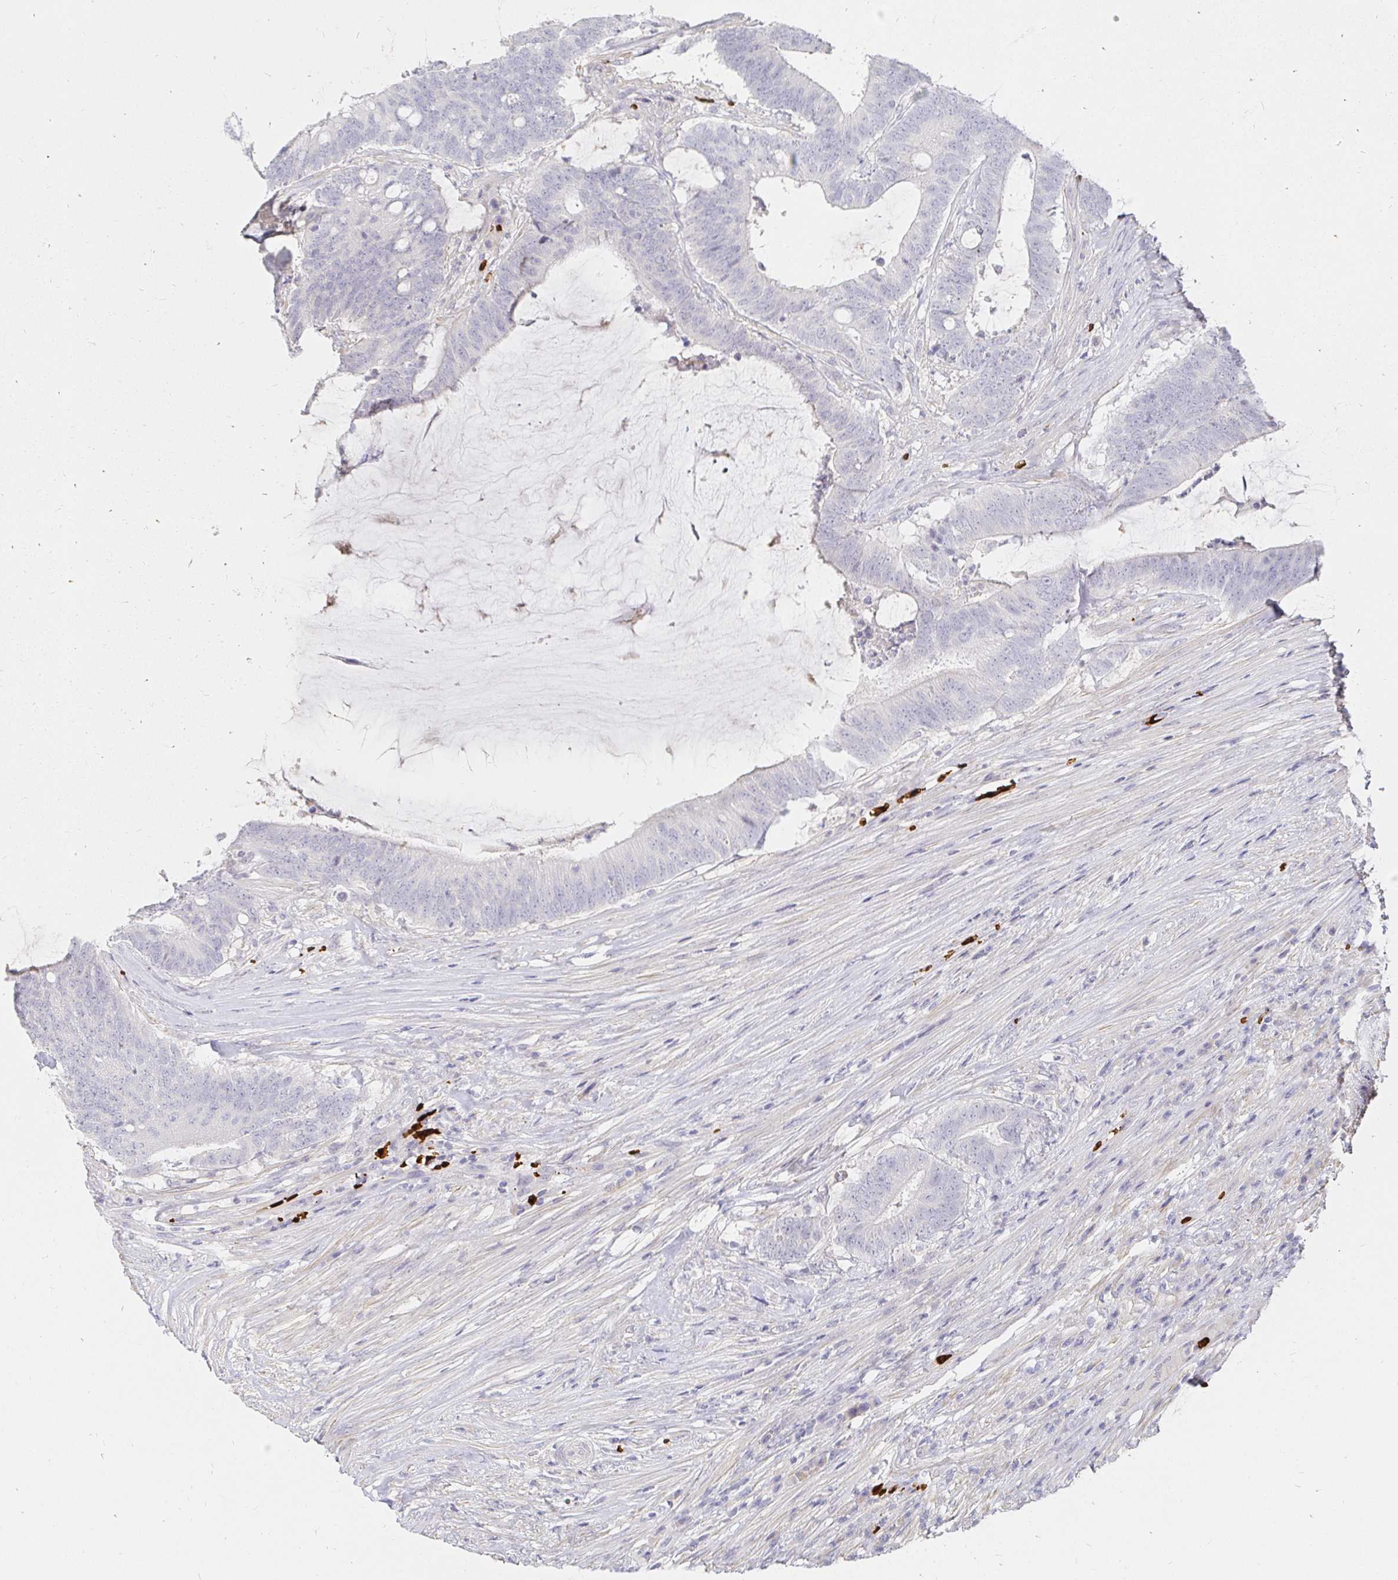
{"staining": {"intensity": "negative", "quantity": "none", "location": "none"}, "tissue": "colorectal cancer", "cell_type": "Tumor cells", "image_type": "cancer", "snomed": [{"axis": "morphology", "description": "Adenocarcinoma, NOS"}, {"axis": "topography", "description": "Colon"}], "caption": "The photomicrograph shows no staining of tumor cells in colorectal adenocarcinoma. (DAB IHC with hematoxylin counter stain).", "gene": "FGF21", "patient": {"sex": "female", "age": 43}}